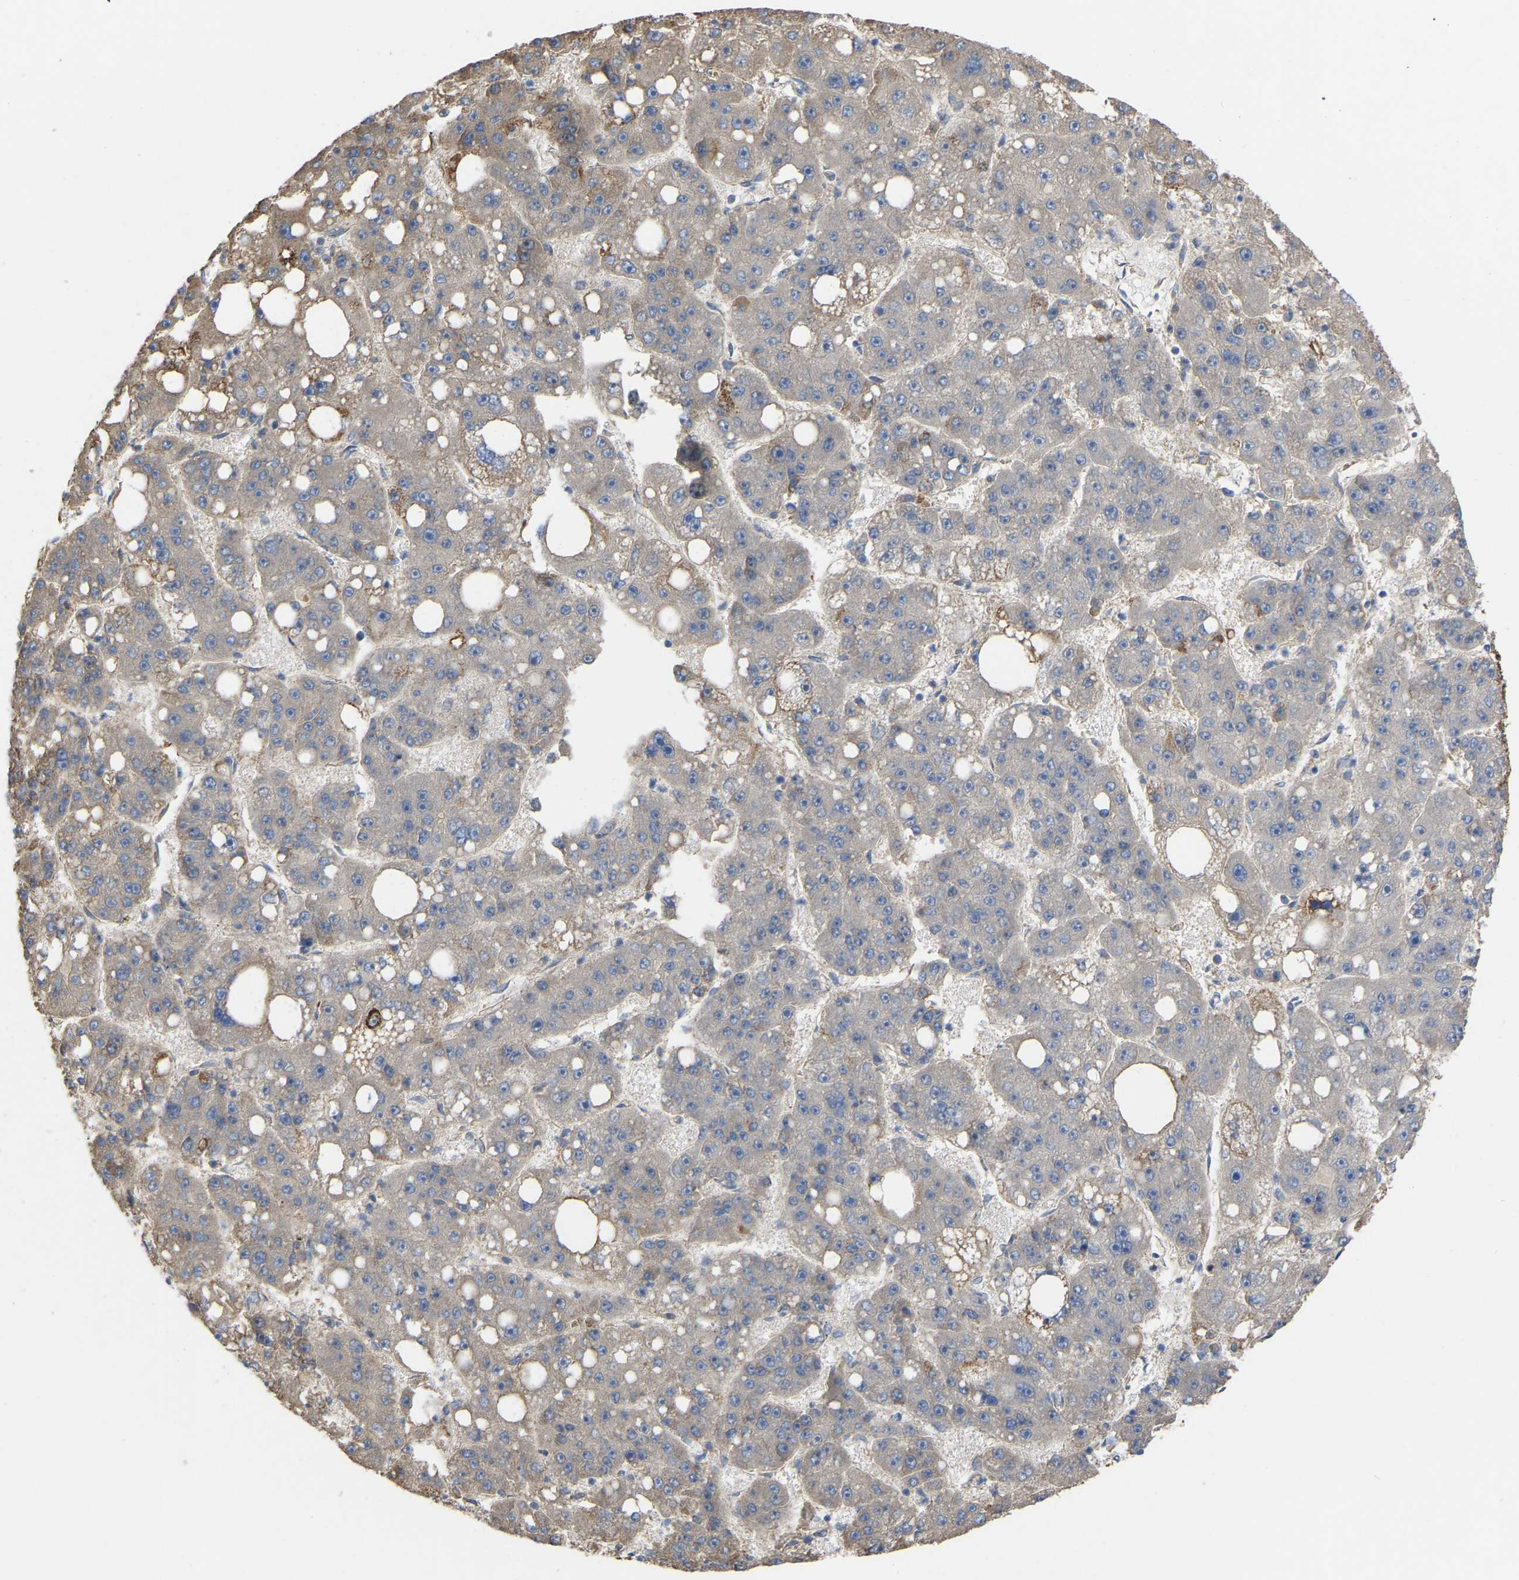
{"staining": {"intensity": "moderate", "quantity": "25%-75%", "location": "cytoplasmic/membranous"}, "tissue": "liver cancer", "cell_type": "Tumor cells", "image_type": "cancer", "snomed": [{"axis": "morphology", "description": "Carcinoma, Hepatocellular, NOS"}, {"axis": "topography", "description": "Liver"}], "caption": "Human liver cancer stained for a protein (brown) shows moderate cytoplasmic/membranous positive staining in approximately 25%-75% of tumor cells.", "gene": "BCL10", "patient": {"sex": "female", "age": 61}}